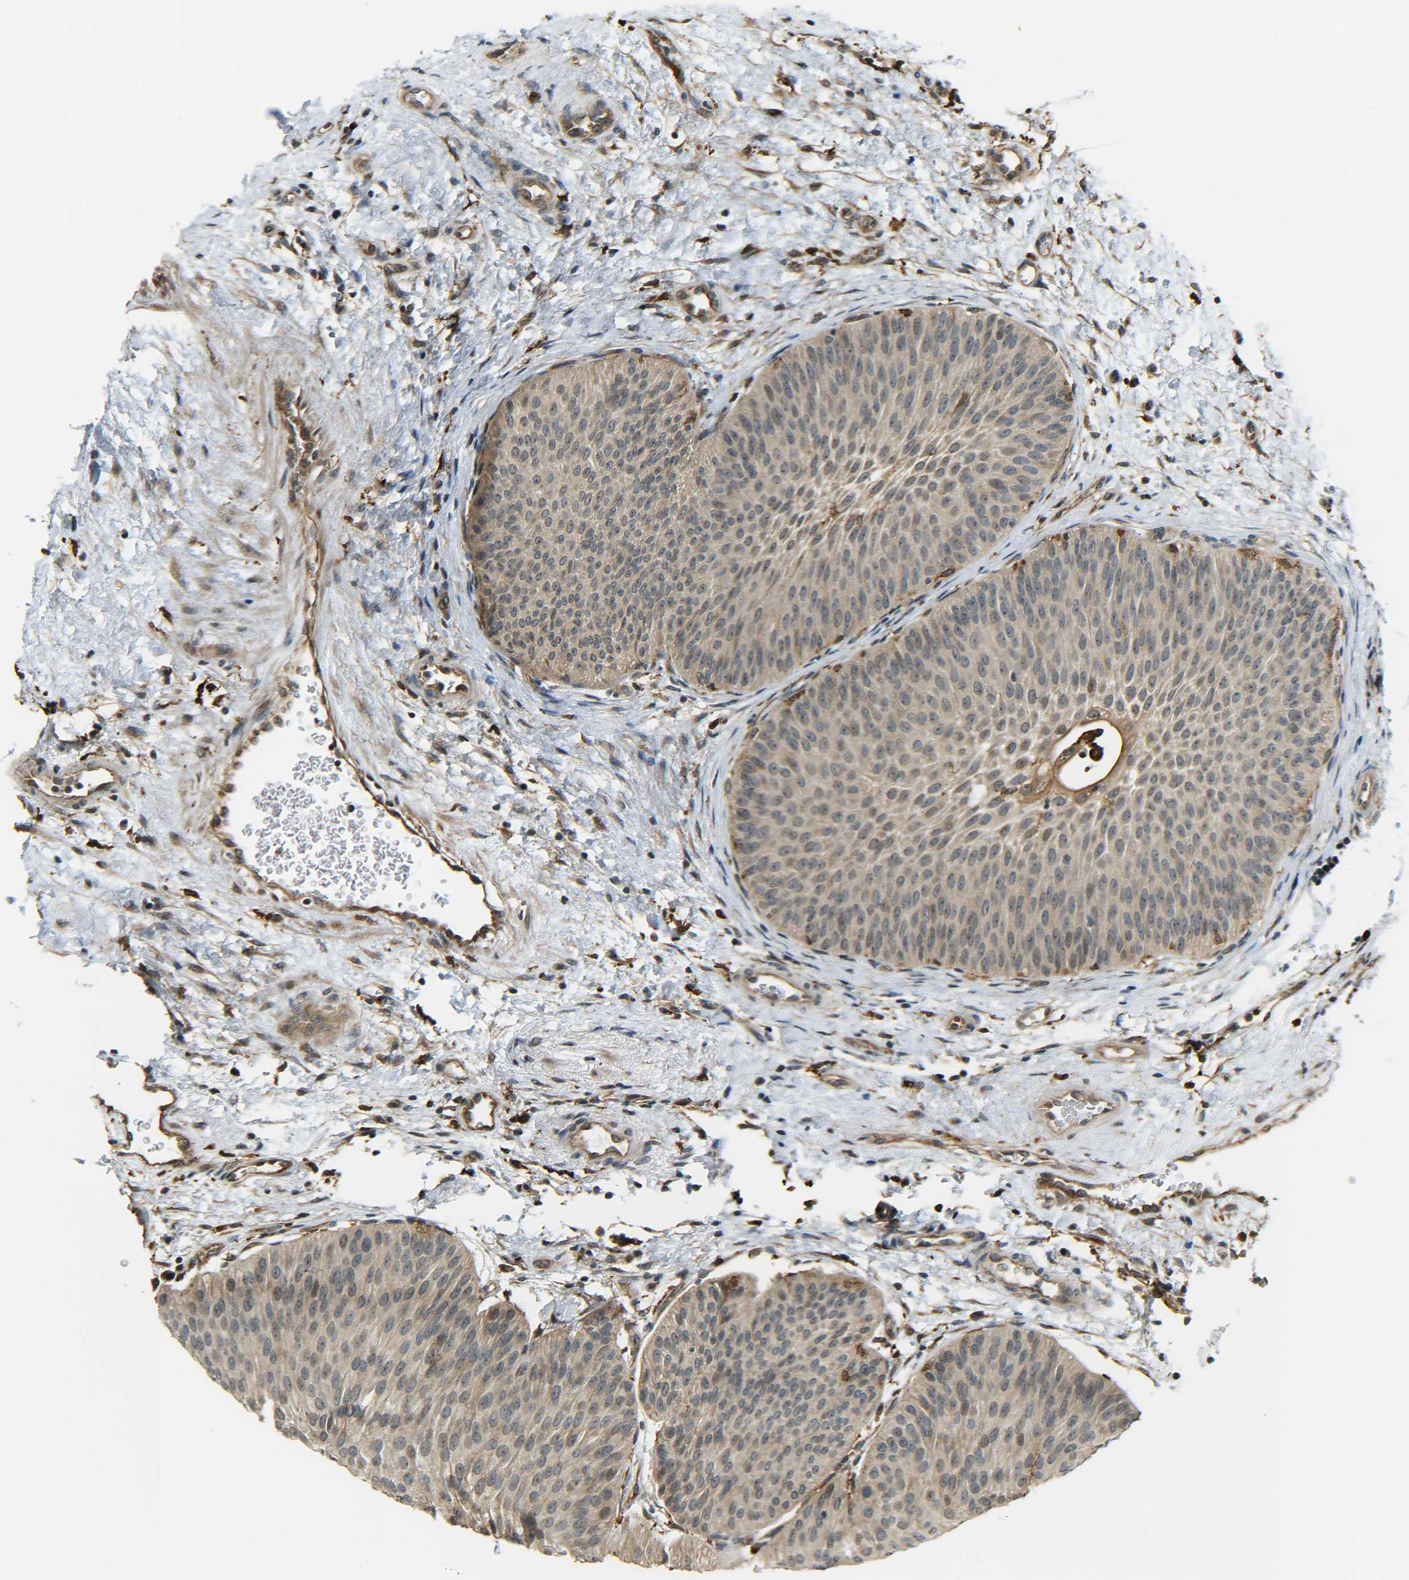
{"staining": {"intensity": "weak", "quantity": ">75%", "location": "cytoplasmic/membranous"}, "tissue": "urothelial cancer", "cell_type": "Tumor cells", "image_type": "cancer", "snomed": [{"axis": "morphology", "description": "Urothelial carcinoma, Low grade"}, {"axis": "topography", "description": "Urinary bladder"}], "caption": "This micrograph reveals immunohistochemistry (IHC) staining of urothelial cancer, with low weak cytoplasmic/membranous expression in about >75% of tumor cells.", "gene": "DAB2", "patient": {"sex": "female", "age": 60}}